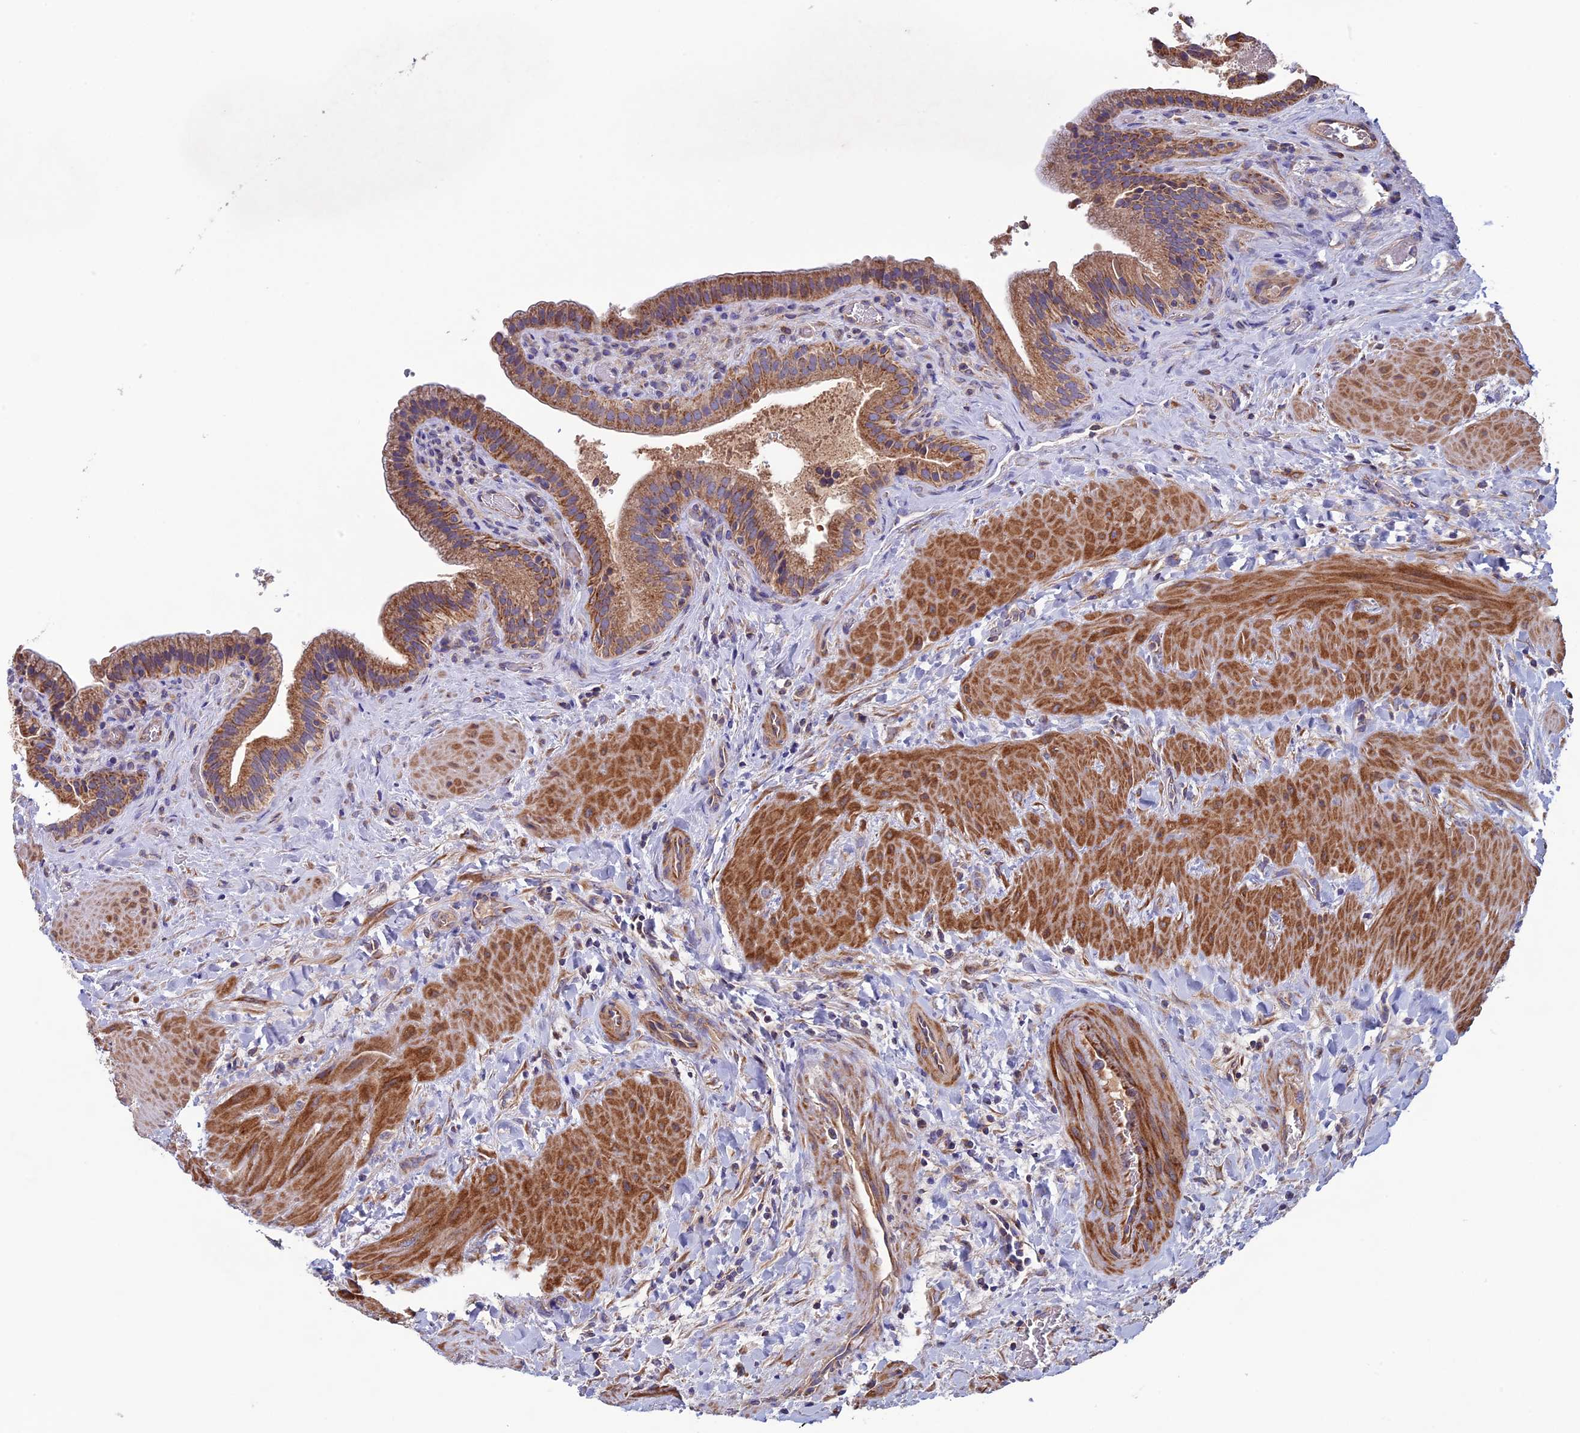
{"staining": {"intensity": "moderate", "quantity": ">75%", "location": "cytoplasmic/membranous"}, "tissue": "gallbladder", "cell_type": "Glandular cells", "image_type": "normal", "snomed": [{"axis": "morphology", "description": "Normal tissue, NOS"}, {"axis": "topography", "description": "Gallbladder"}], "caption": "Approximately >75% of glandular cells in normal human gallbladder display moderate cytoplasmic/membranous protein expression as visualized by brown immunohistochemical staining.", "gene": "SLC15A5", "patient": {"sex": "male", "age": 24}}